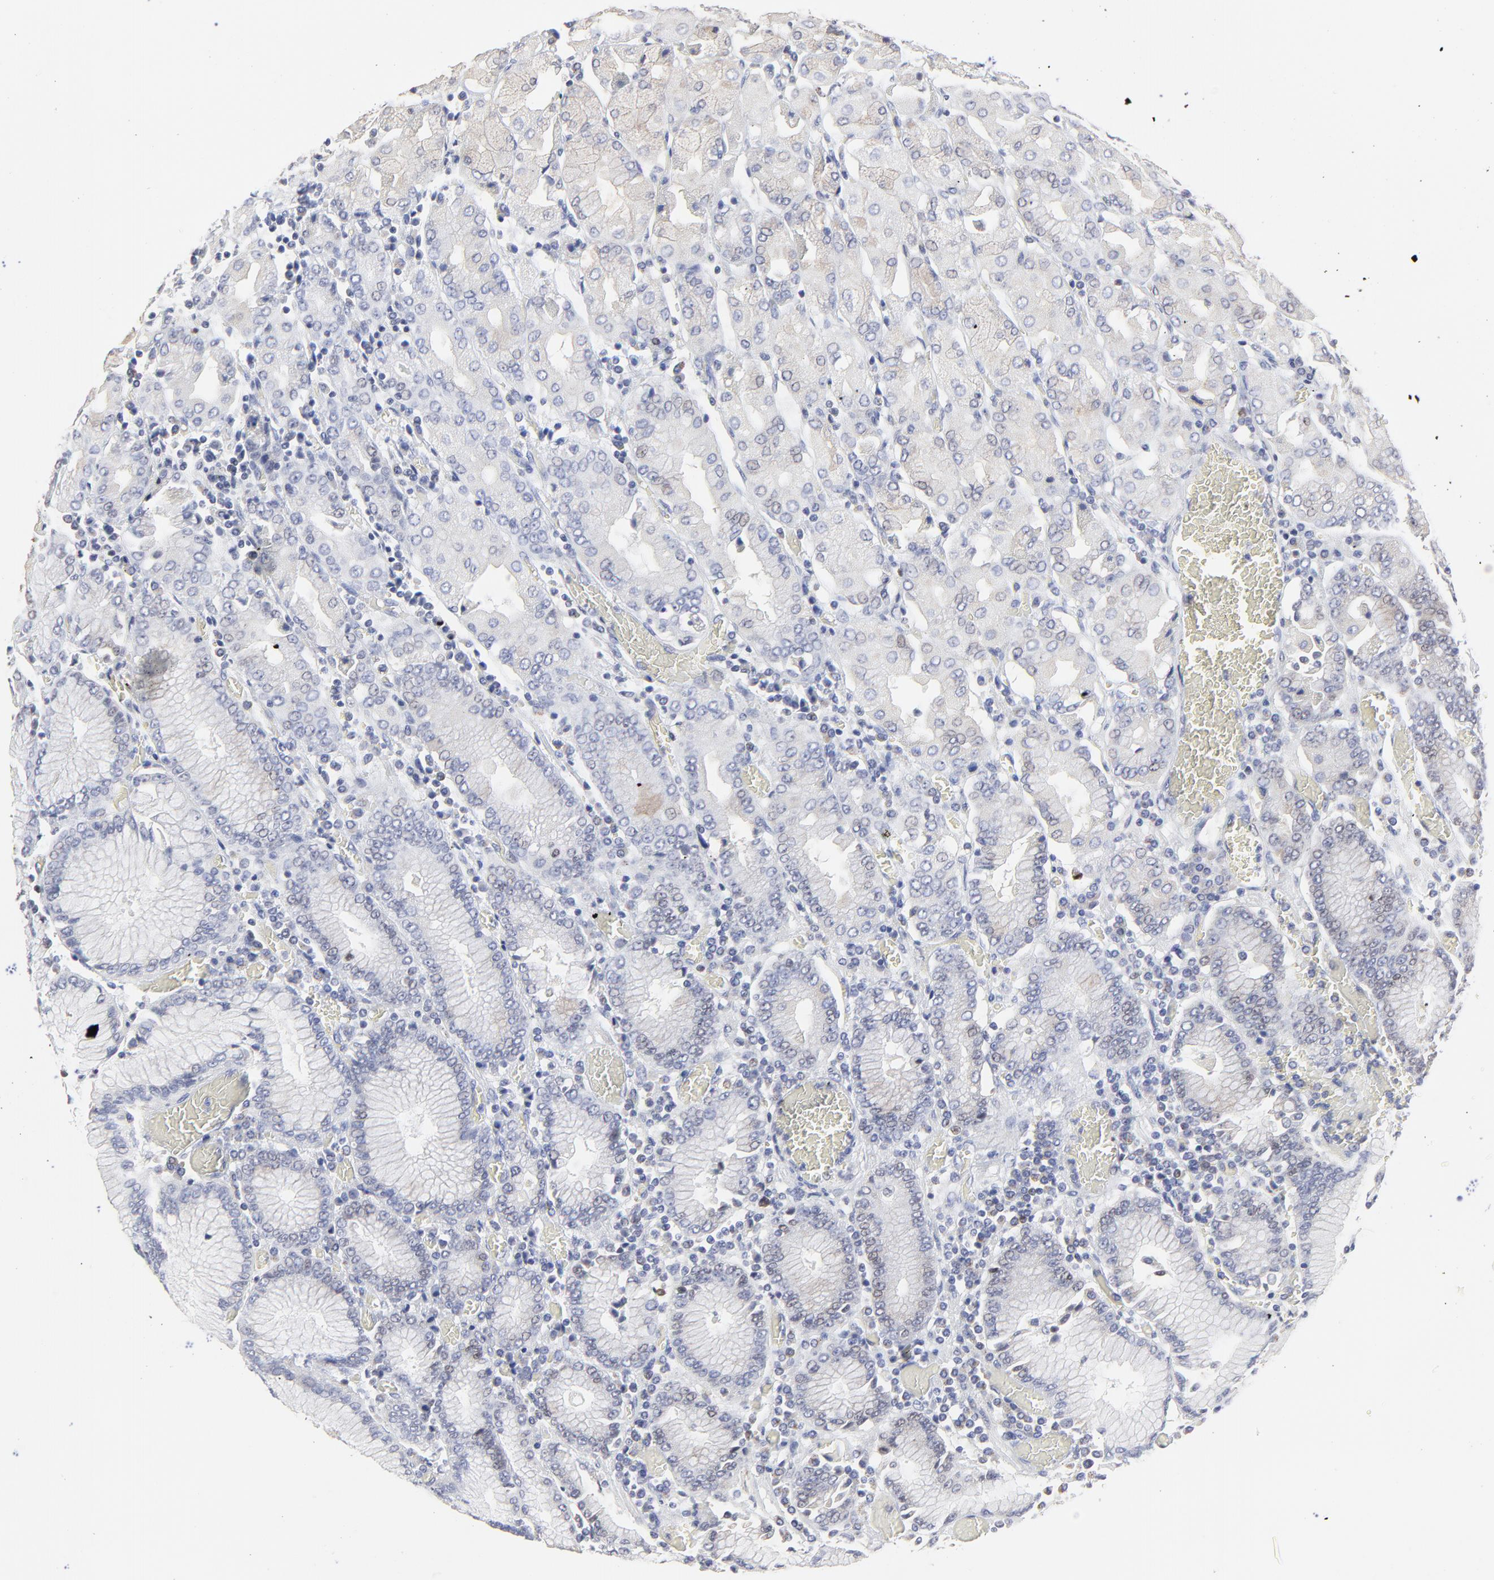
{"staining": {"intensity": "weak", "quantity": "25%-75%", "location": "cytoplasmic/membranous"}, "tissue": "stomach", "cell_type": "Glandular cells", "image_type": "normal", "snomed": [{"axis": "morphology", "description": "Normal tissue, NOS"}, {"axis": "topography", "description": "Stomach, upper"}], "caption": "The micrograph exhibits staining of benign stomach, revealing weak cytoplasmic/membranous protein expression (brown color) within glandular cells. (IHC, brightfield microscopy, high magnification).", "gene": "NCAPH", "patient": {"sex": "male", "age": 78}}